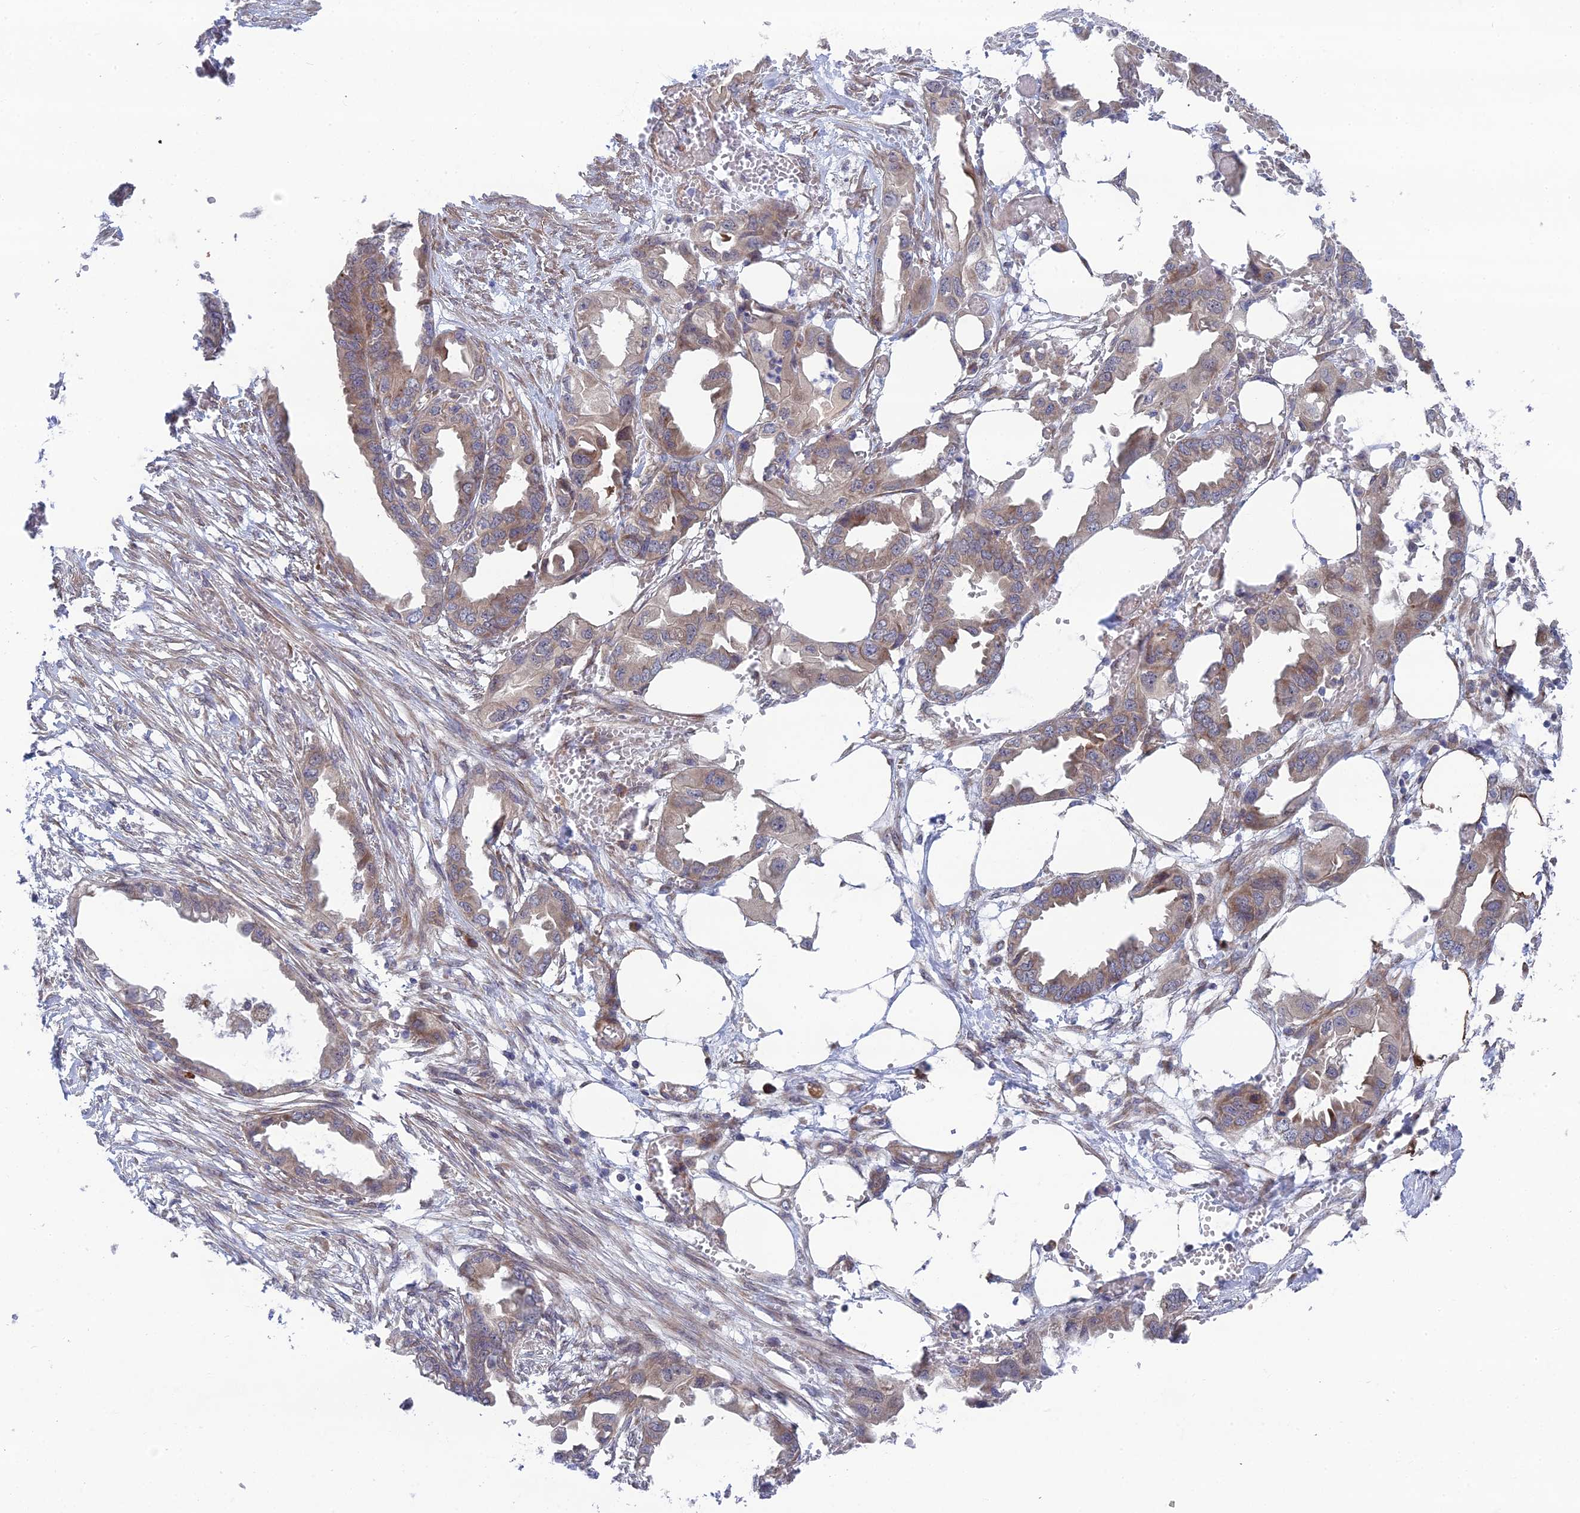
{"staining": {"intensity": "weak", "quantity": "25%-75%", "location": "cytoplasmic/membranous"}, "tissue": "endometrial cancer", "cell_type": "Tumor cells", "image_type": "cancer", "snomed": [{"axis": "morphology", "description": "Adenocarcinoma, NOS"}, {"axis": "morphology", "description": "Adenocarcinoma, metastatic, NOS"}, {"axis": "topography", "description": "Adipose tissue"}, {"axis": "topography", "description": "Endometrium"}], "caption": "Human endometrial metastatic adenocarcinoma stained with a protein marker displays weak staining in tumor cells.", "gene": "INCA1", "patient": {"sex": "female", "age": 67}}